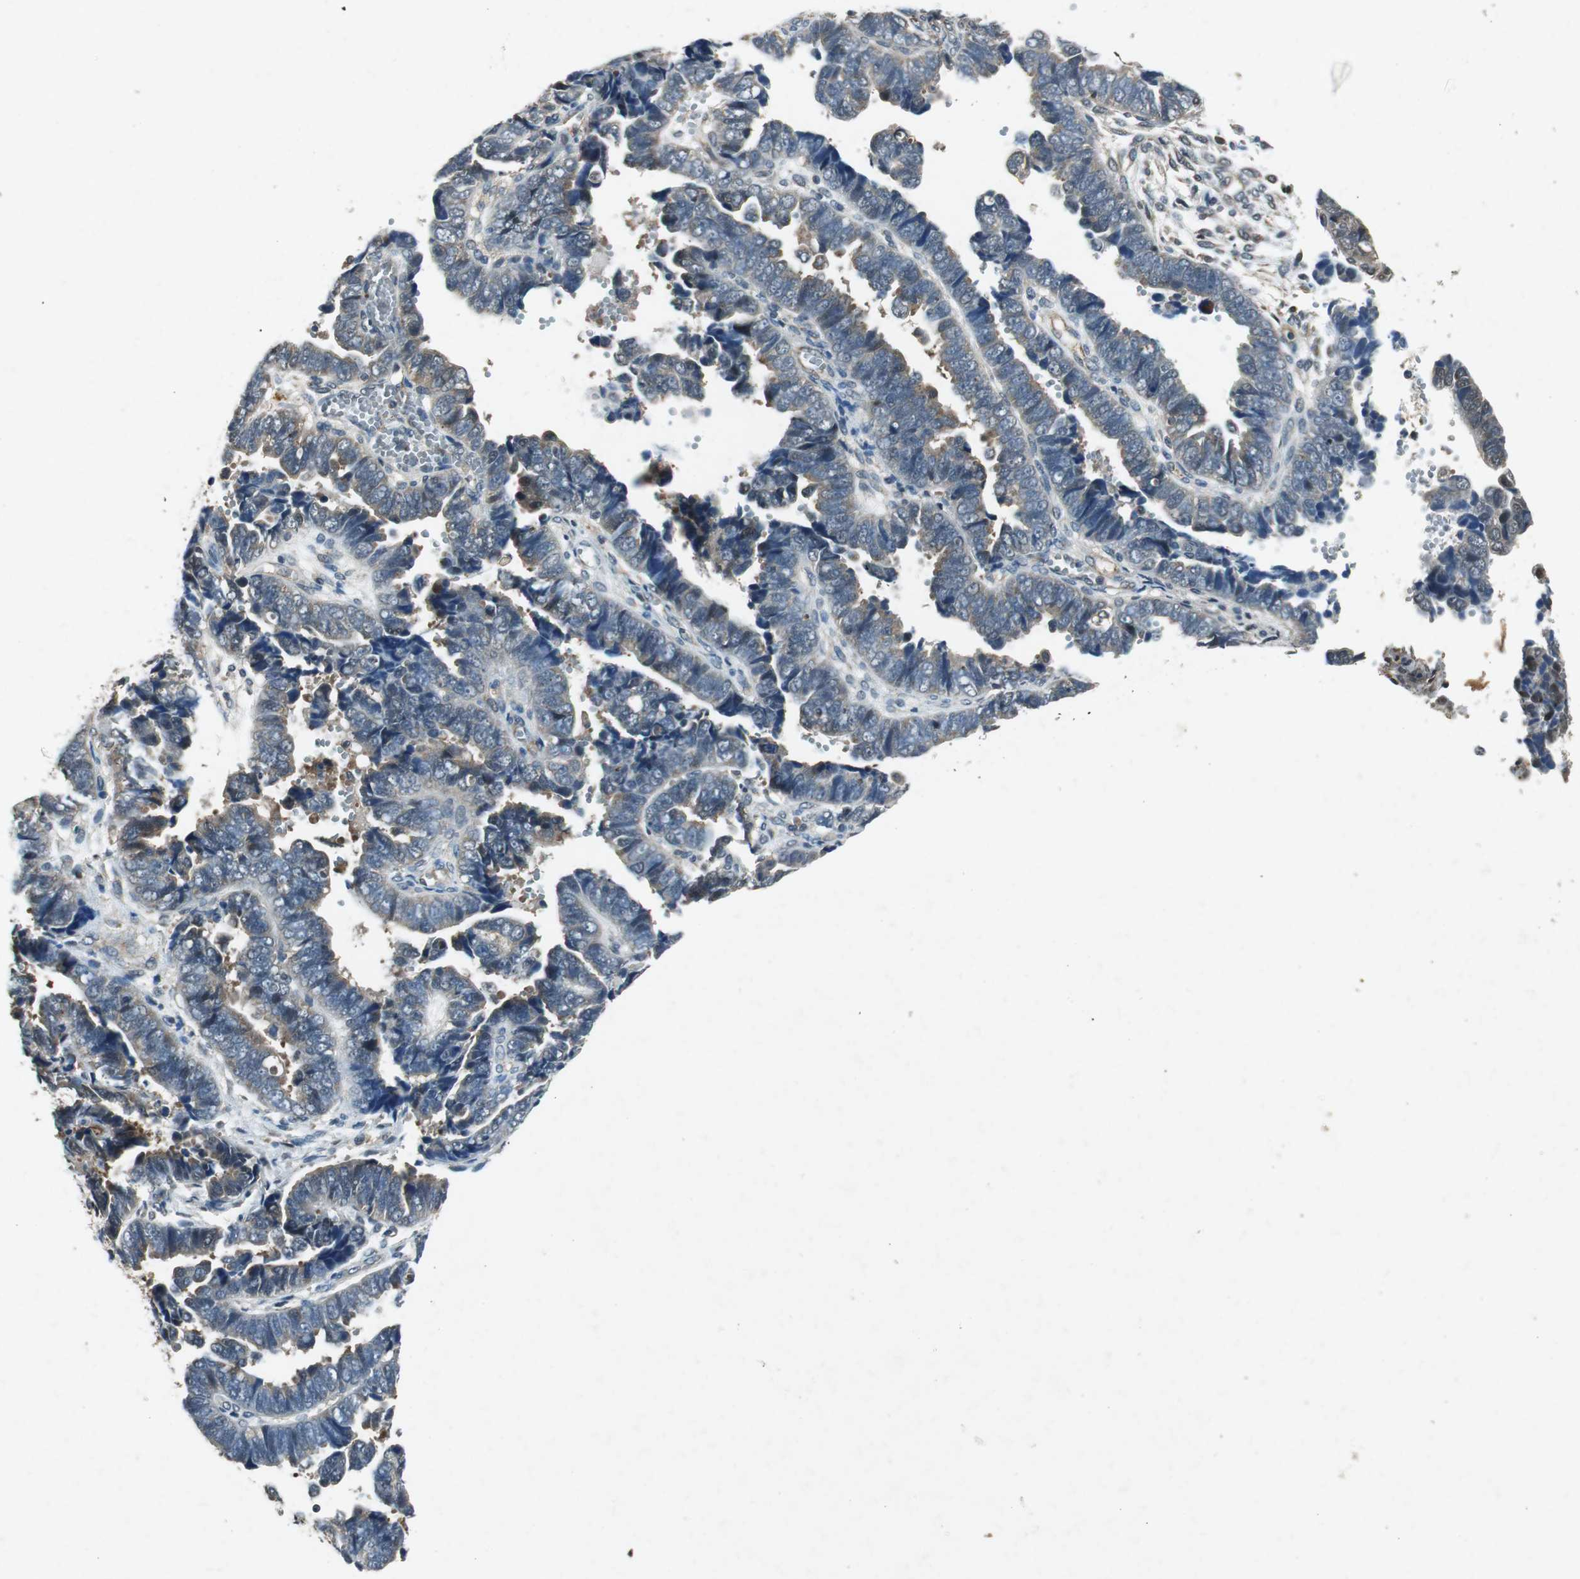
{"staining": {"intensity": "weak", "quantity": "25%-75%", "location": "cytoplasmic/membranous"}, "tissue": "endometrial cancer", "cell_type": "Tumor cells", "image_type": "cancer", "snomed": [{"axis": "morphology", "description": "Adenocarcinoma, NOS"}, {"axis": "topography", "description": "Endometrium"}], "caption": "High-power microscopy captured an immunohistochemistry photomicrograph of endometrial cancer, revealing weak cytoplasmic/membranous expression in approximately 25%-75% of tumor cells.", "gene": "PSMB4", "patient": {"sex": "female", "age": 75}}